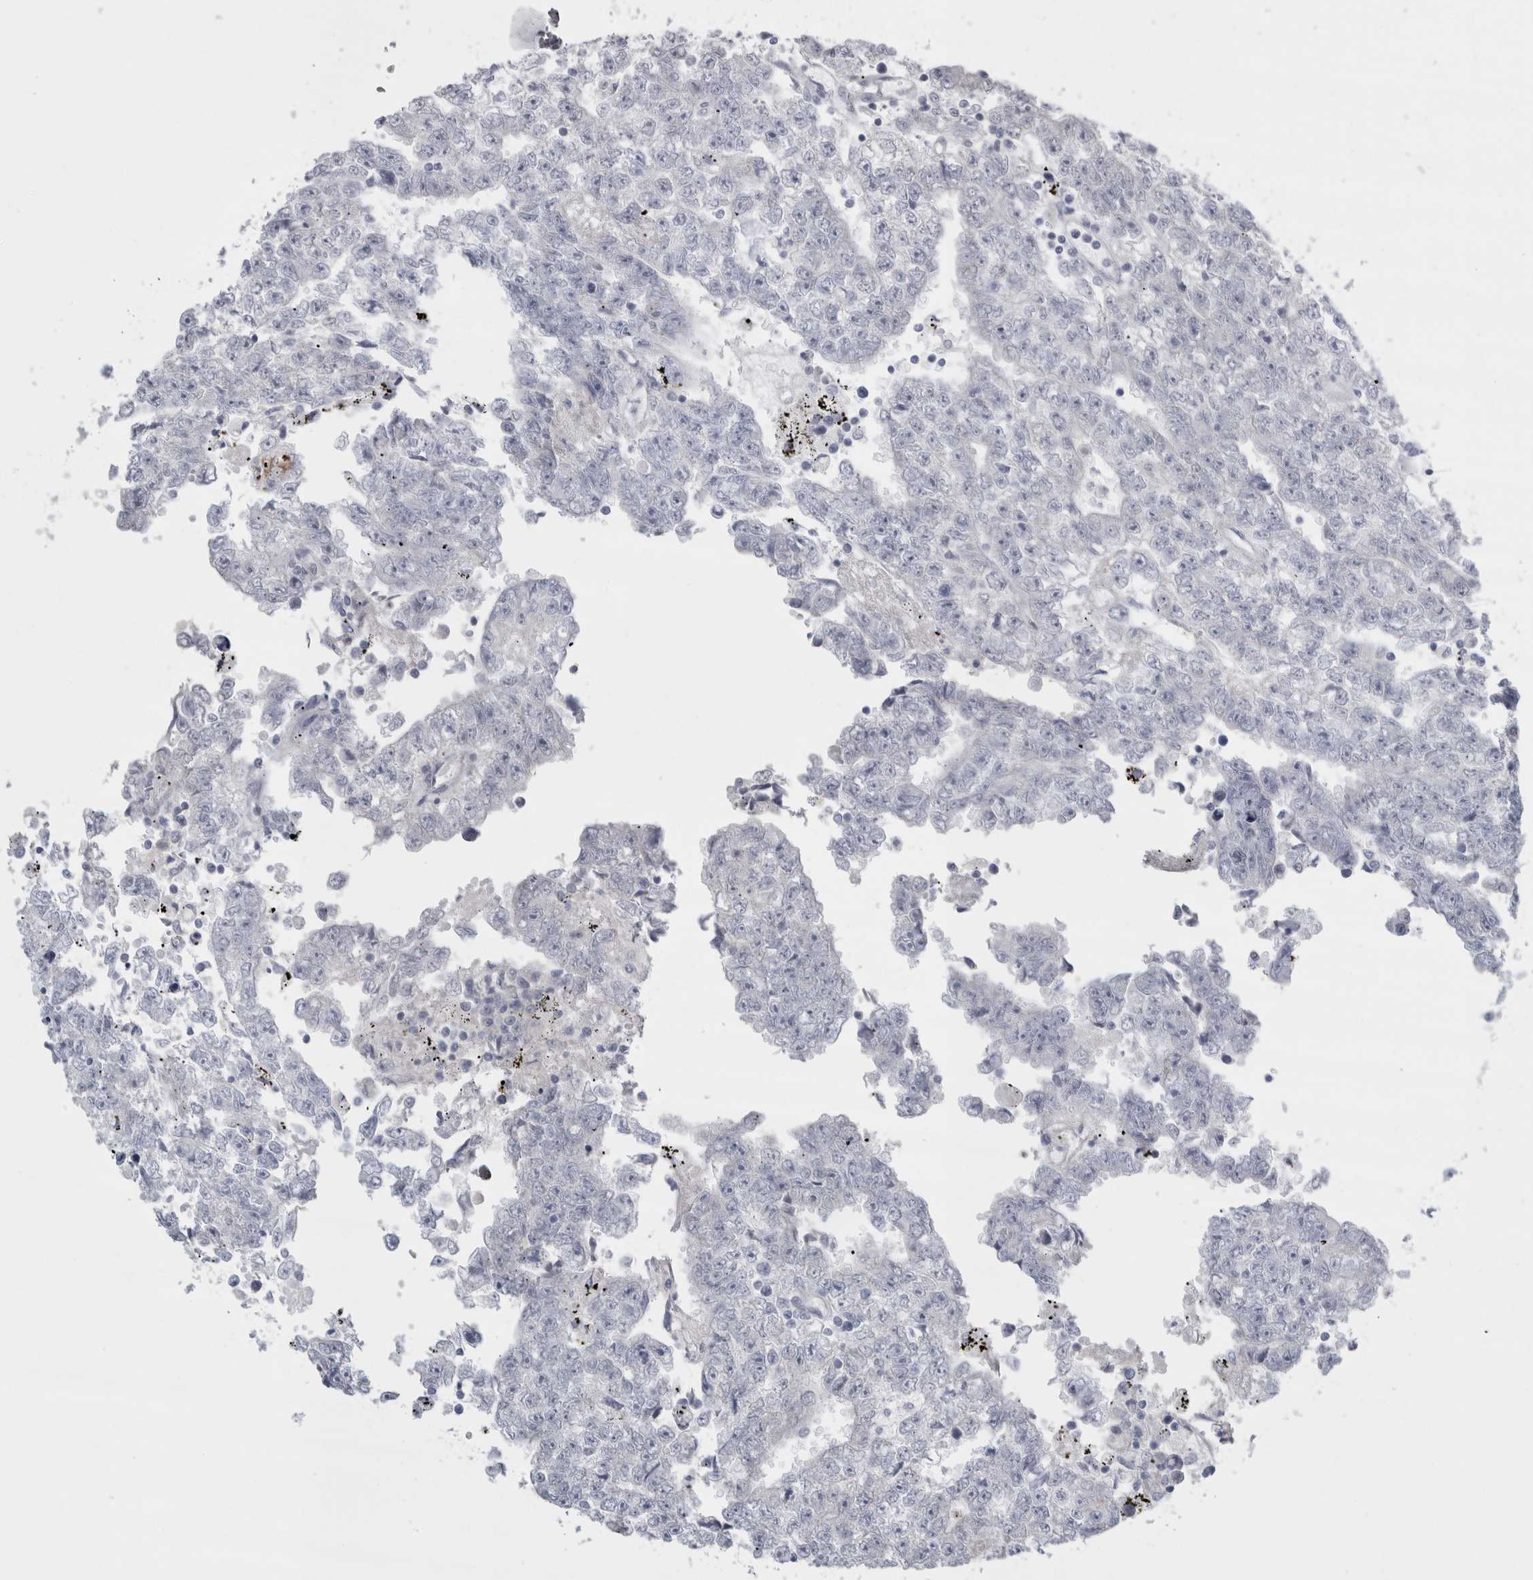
{"staining": {"intensity": "negative", "quantity": "none", "location": "none"}, "tissue": "testis cancer", "cell_type": "Tumor cells", "image_type": "cancer", "snomed": [{"axis": "morphology", "description": "Carcinoma, Embryonal, NOS"}, {"axis": "topography", "description": "Testis"}], "caption": "An image of testis embryonal carcinoma stained for a protein shows no brown staining in tumor cells.", "gene": "PLIN1", "patient": {"sex": "male", "age": 25}}